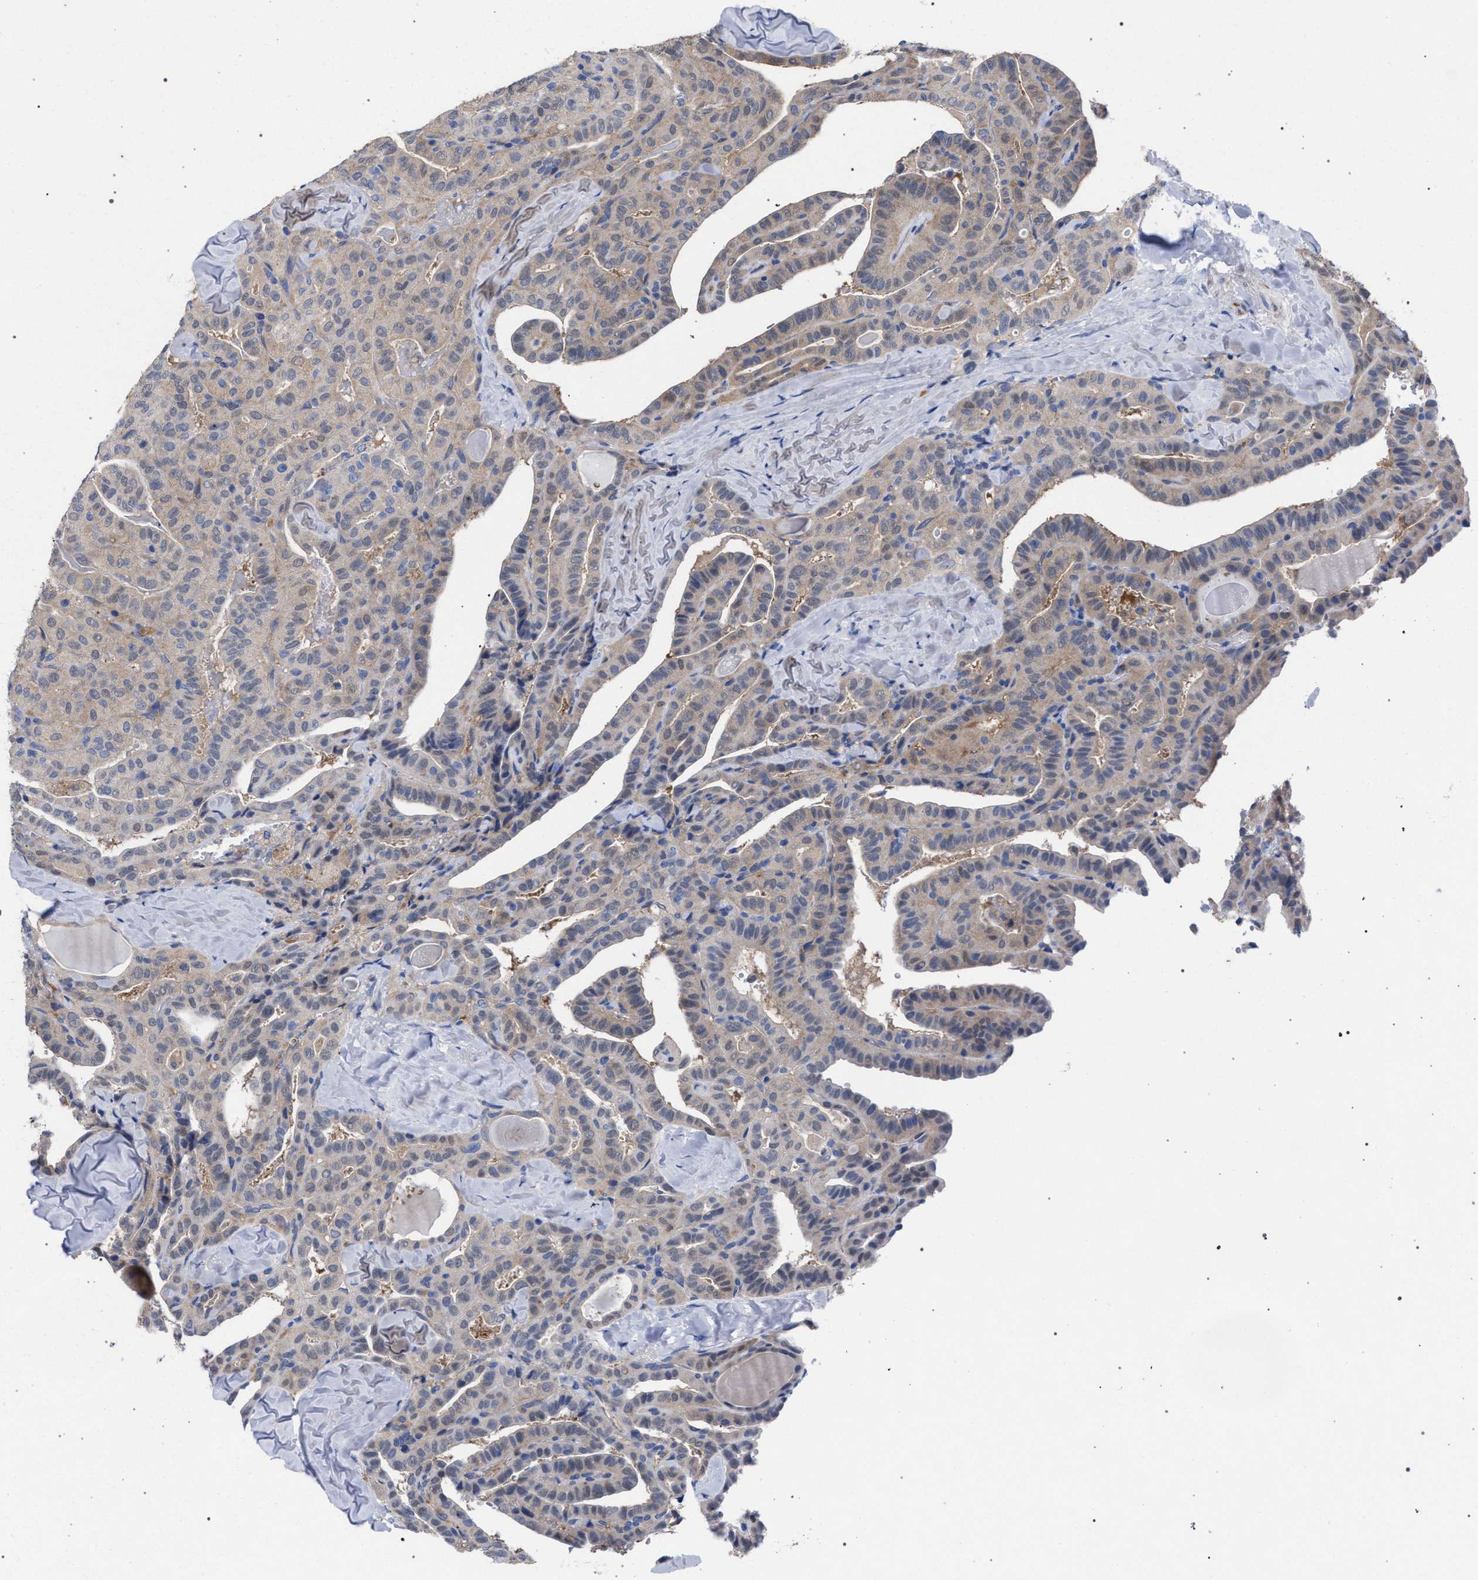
{"staining": {"intensity": "weak", "quantity": "25%-75%", "location": "cytoplasmic/membranous"}, "tissue": "thyroid cancer", "cell_type": "Tumor cells", "image_type": "cancer", "snomed": [{"axis": "morphology", "description": "Papillary adenocarcinoma, NOS"}, {"axis": "topography", "description": "Thyroid gland"}], "caption": "Thyroid cancer (papillary adenocarcinoma) stained with a brown dye demonstrates weak cytoplasmic/membranous positive staining in about 25%-75% of tumor cells.", "gene": "GMPR", "patient": {"sex": "male", "age": 77}}